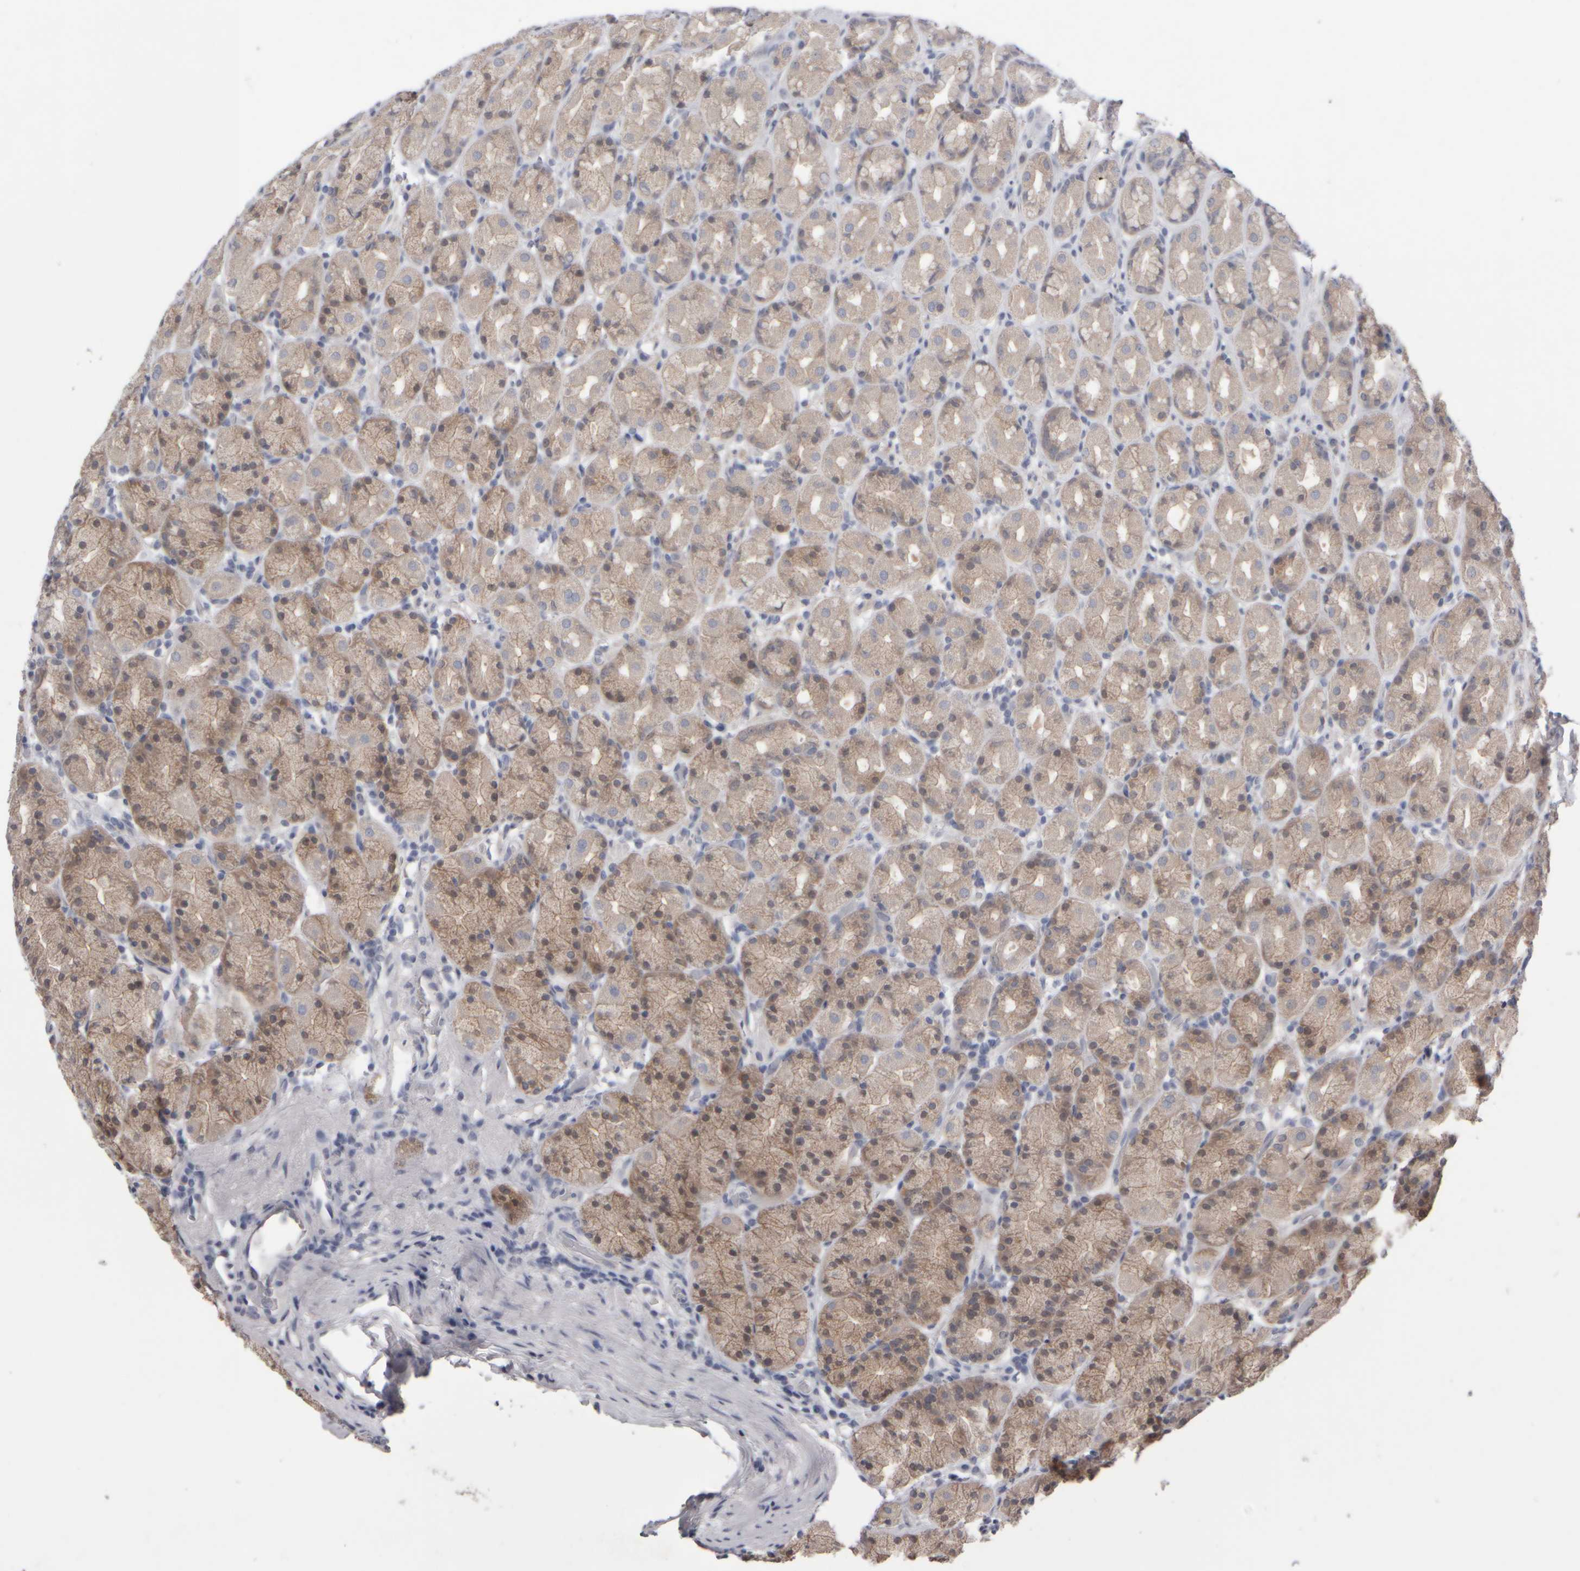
{"staining": {"intensity": "weak", "quantity": "25%-75%", "location": "cytoplasmic/membranous"}, "tissue": "stomach", "cell_type": "Glandular cells", "image_type": "normal", "snomed": [{"axis": "morphology", "description": "Normal tissue, NOS"}, {"axis": "topography", "description": "Stomach, upper"}], "caption": "Stomach stained for a protein reveals weak cytoplasmic/membranous positivity in glandular cells. (Stains: DAB in brown, nuclei in blue, Microscopy: brightfield microscopy at high magnification).", "gene": "EPHX2", "patient": {"sex": "male", "age": 68}}